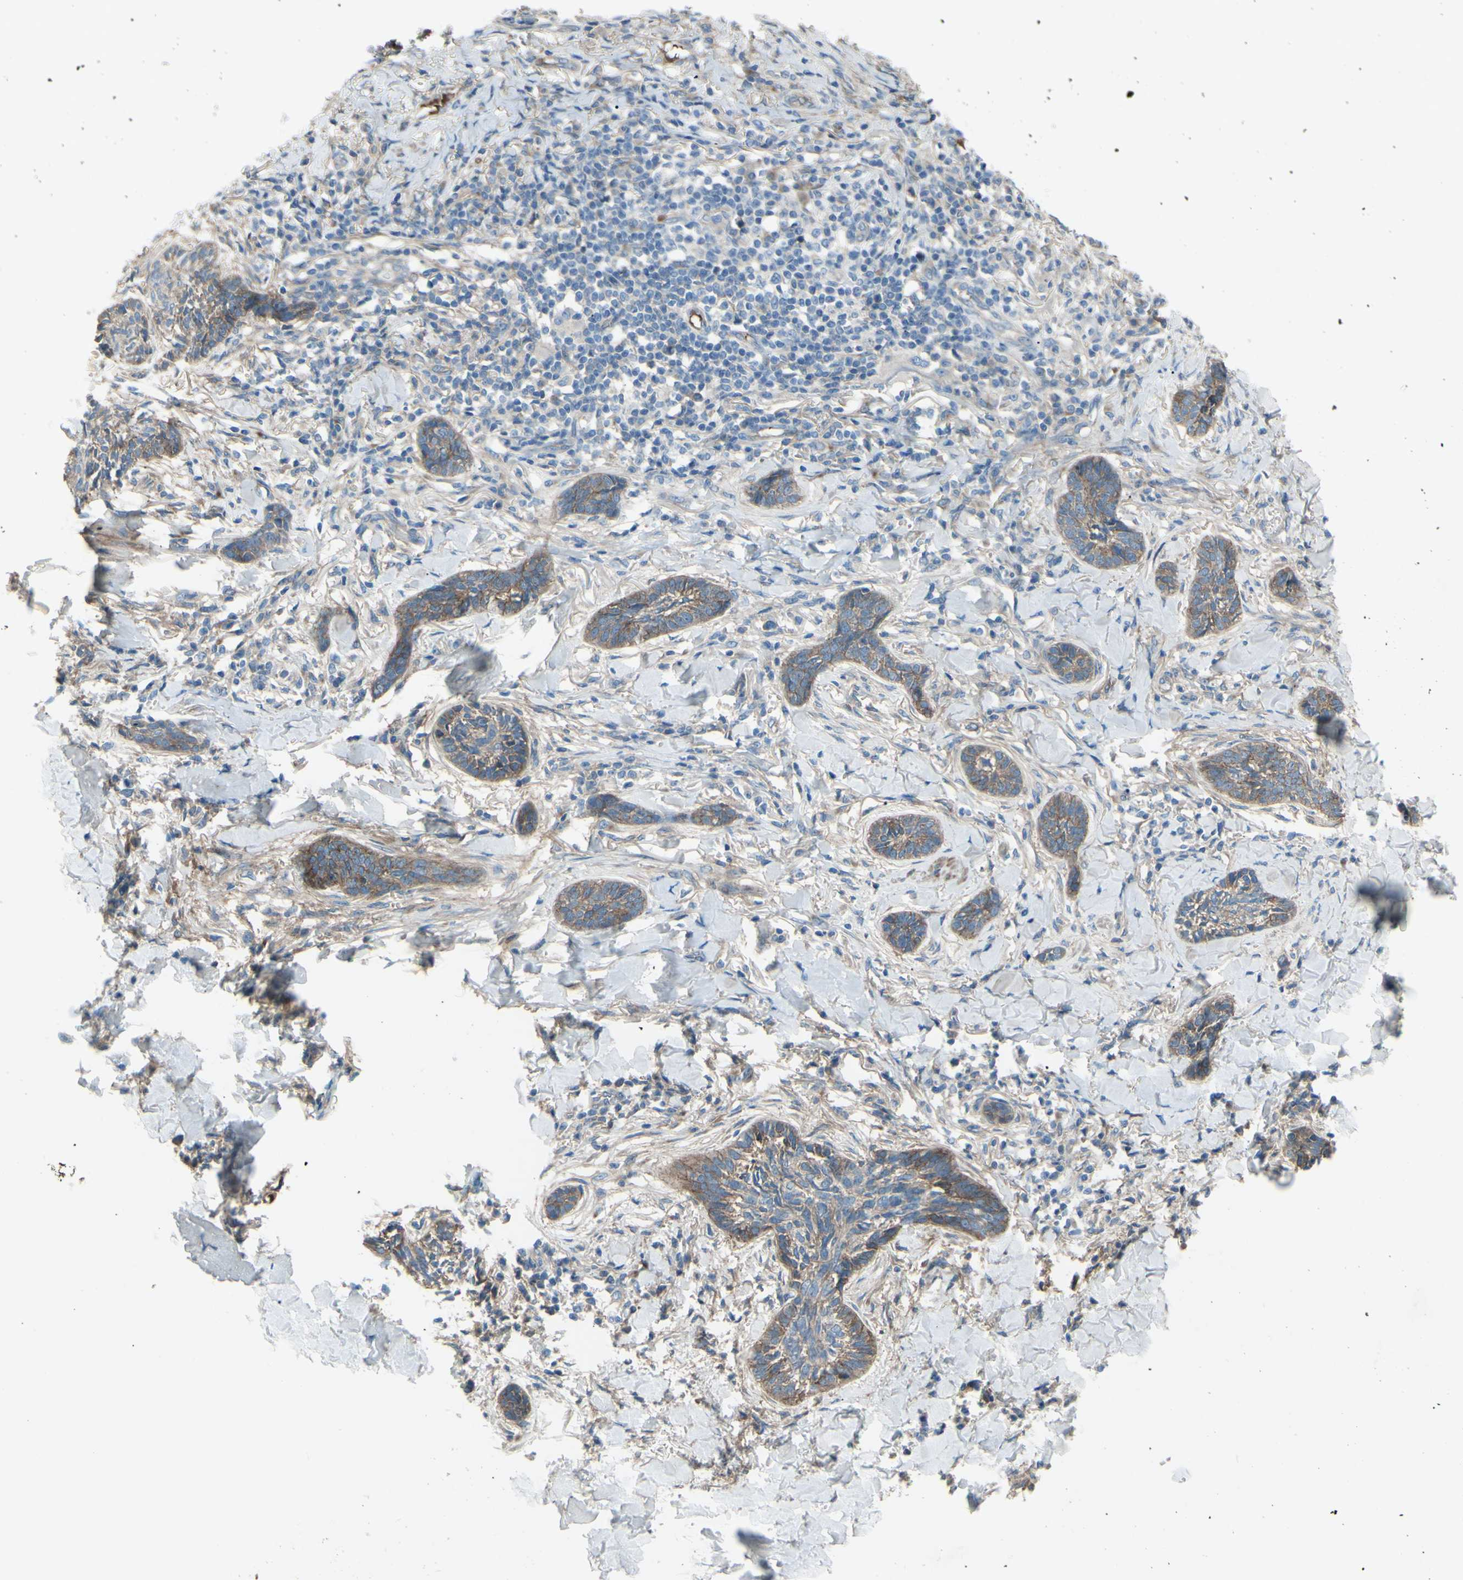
{"staining": {"intensity": "weak", "quantity": ">75%", "location": "cytoplasmic/membranous"}, "tissue": "skin cancer", "cell_type": "Tumor cells", "image_type": "cancer", "snomed": [{"axis": "morphology", "description": "Papilloma, NOS"}, {"axis": "morphology", "description": "Basal cell carcinoma"}, {"axis": "topography", "description": "Skin"}], "caption": "Immunohistochemistry (IHC) histopathology image of neoplastic tissue: skin cancer (papilloma) stained using immunohistochemistry reveals low levels of weak protein expression localized specifically in the cytoplasmic/membranous of tumor cells, appearing as a cytoplasmic/membranous brown color.", "gene": "PCDHGA2", "patient": {"sex": "male", "age": 87}}